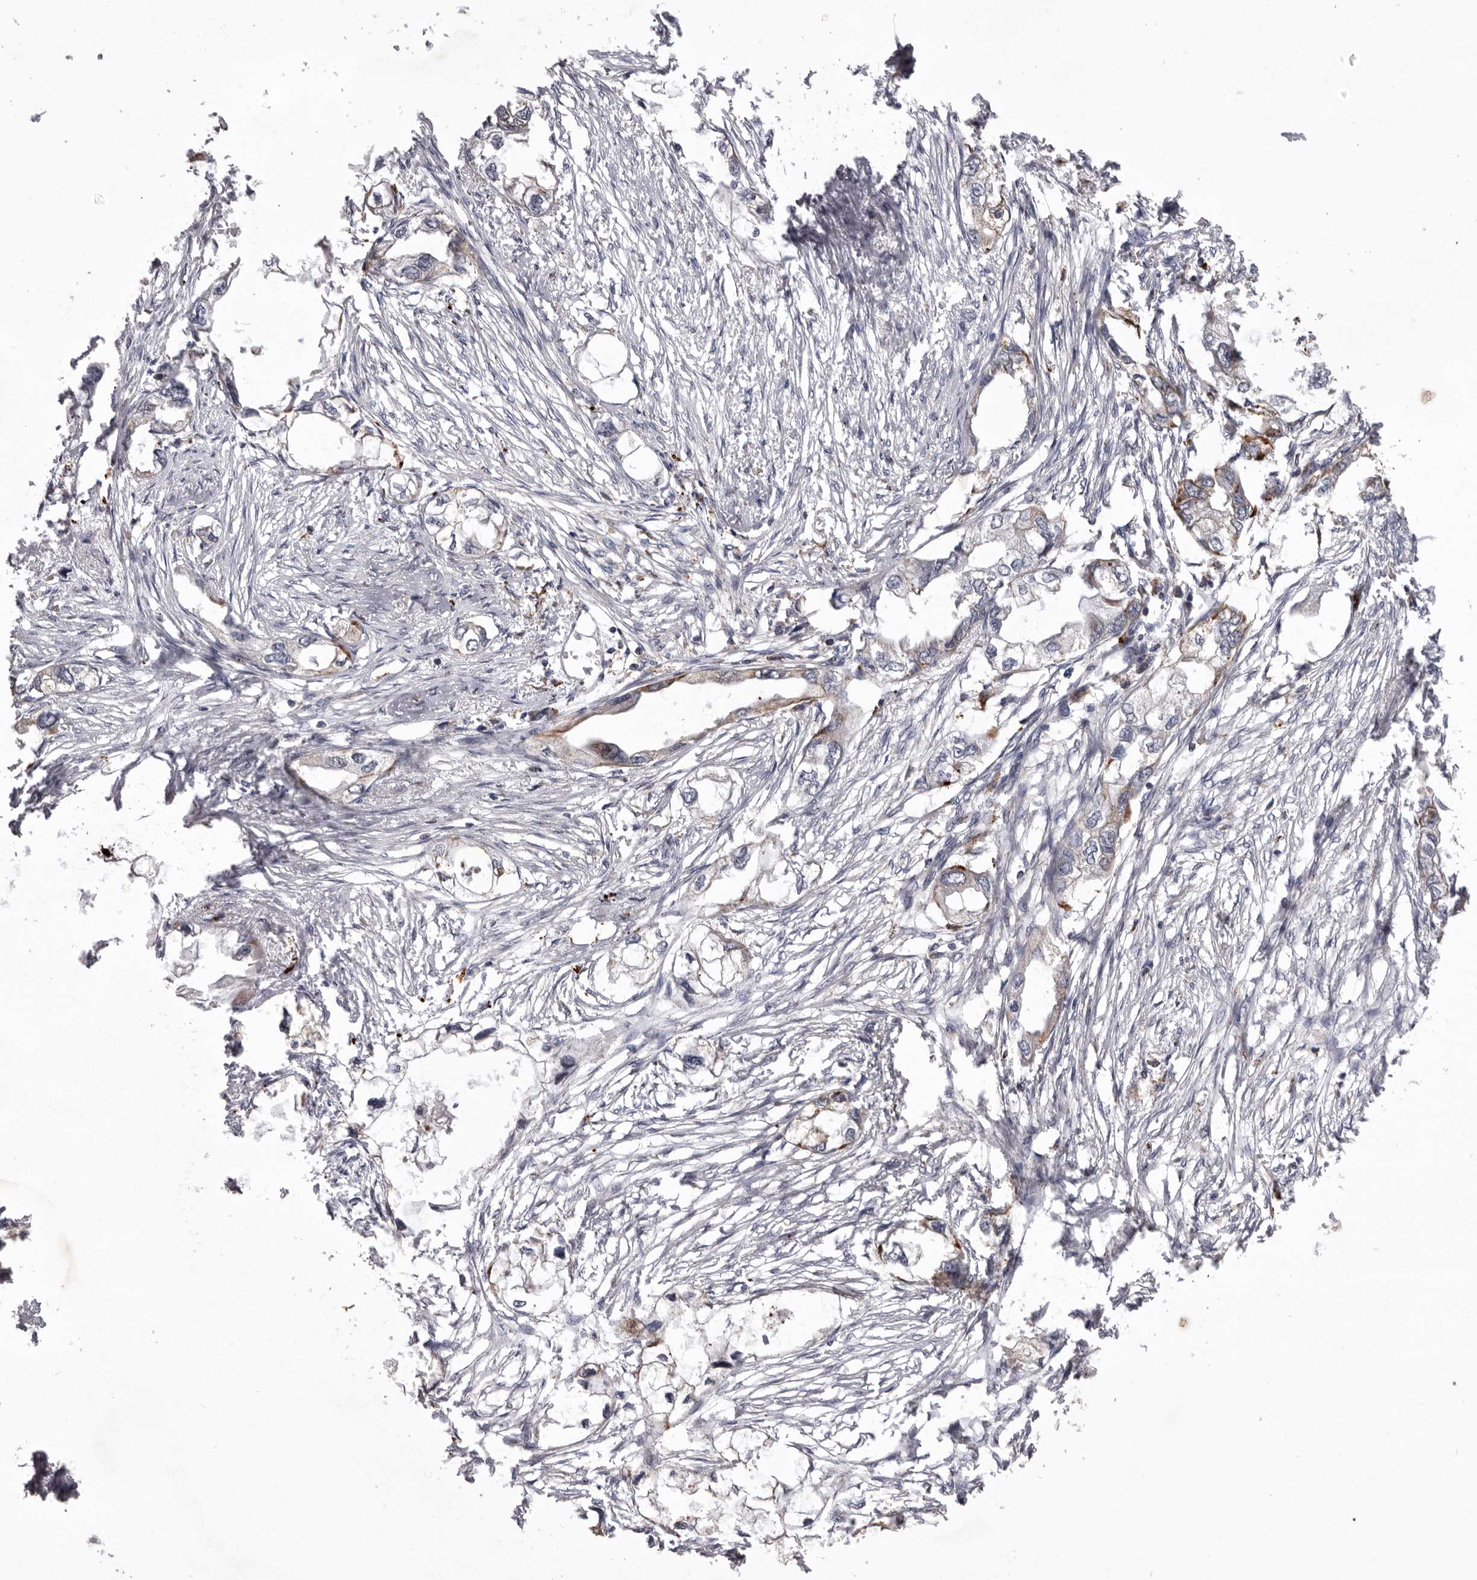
{"staining": {"intensity": "weak", "quantity": "25%-75%", "location": "cytoplasmic/membranous"}, "tissue": "endometrial cancer", "cell_type": "Tumor cells", "image_type": "cancer", "snomed": [{"axis": "morphology", "description": "Adenocarcinoma, NOS"}, {"axis": "morphology", "description": "Adenocarcinoma, metastatic, NOS"}, {"axis": "topography", "description": "Adipose tissue"}, {"axis": "topography", "description": "Endometrium"}], "caption": "High-magnification brightfield microscopy of endometrial cancer stained with DAB (brown) and counterstained with hematoxylin (blue). tumor cells exhibit weak cytoplasmic/membranous expression is present in approximately25%-75% of cells.", "gene": "WDR47", "patient": {"sex": "female", "age": 67}}